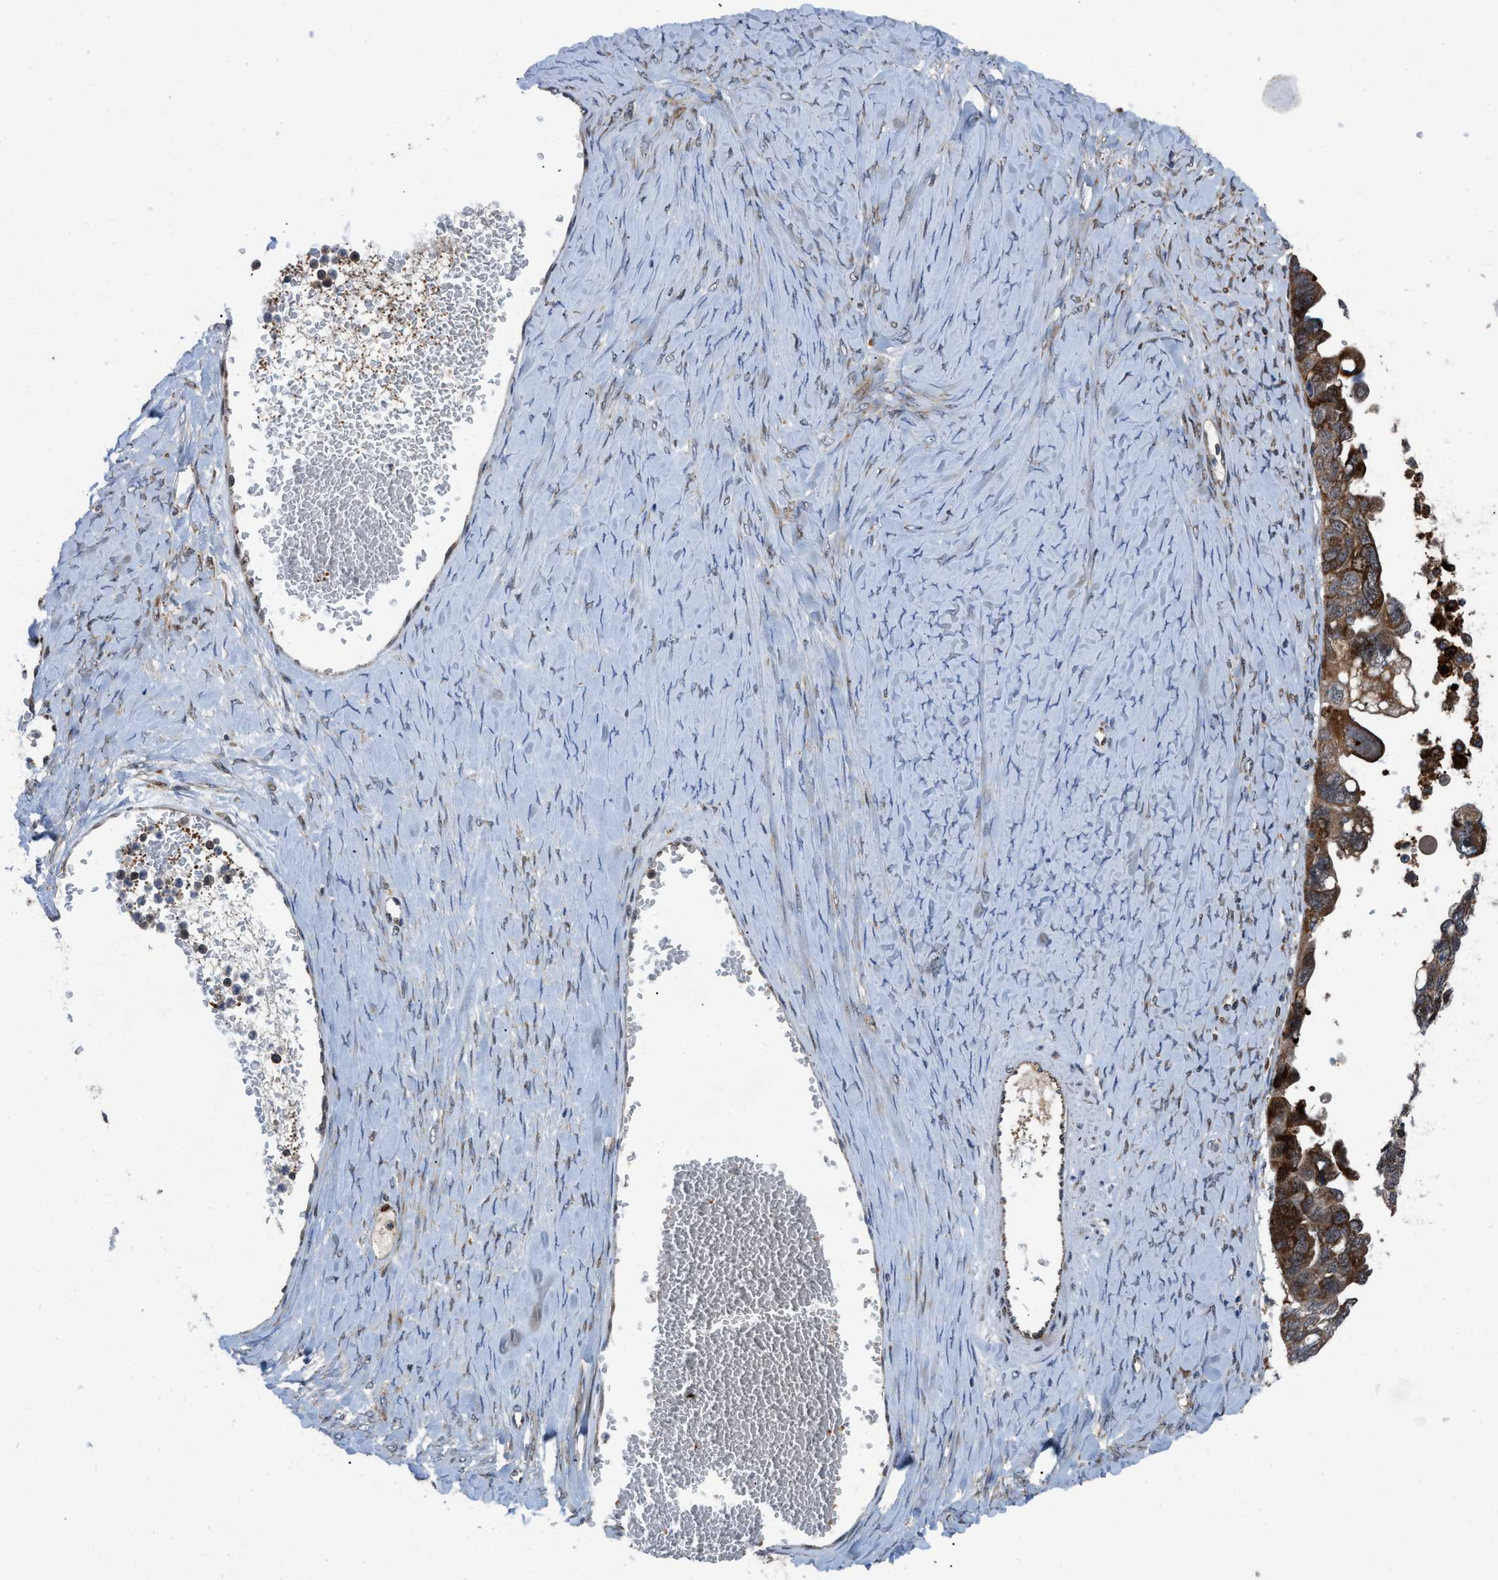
{"staining": {"intensity": "moderate", "quantity": ">75%", "location": "cytoplasmic/membranous"}, "tissue": "ovarian cancer", "cell_type": "Tumor cells", "image_type": "cancer", "snomed": [{"axis": "morphology", "description": "Cystadenocarcinoma, serous, NOS"}, {"axis": "topography", "description": "Ovary"}], "caption": "Immunohistochemistry (DAB (3,3'-diaminobenzidine)) staining of ovarian serous cystadenocarcinoma demonstrates moderate cytoplasmic/membranous protein expression in about >75% of tumor cells.", "gene": "AP3M2", "patient": {"sex": "female", "age": 79}}